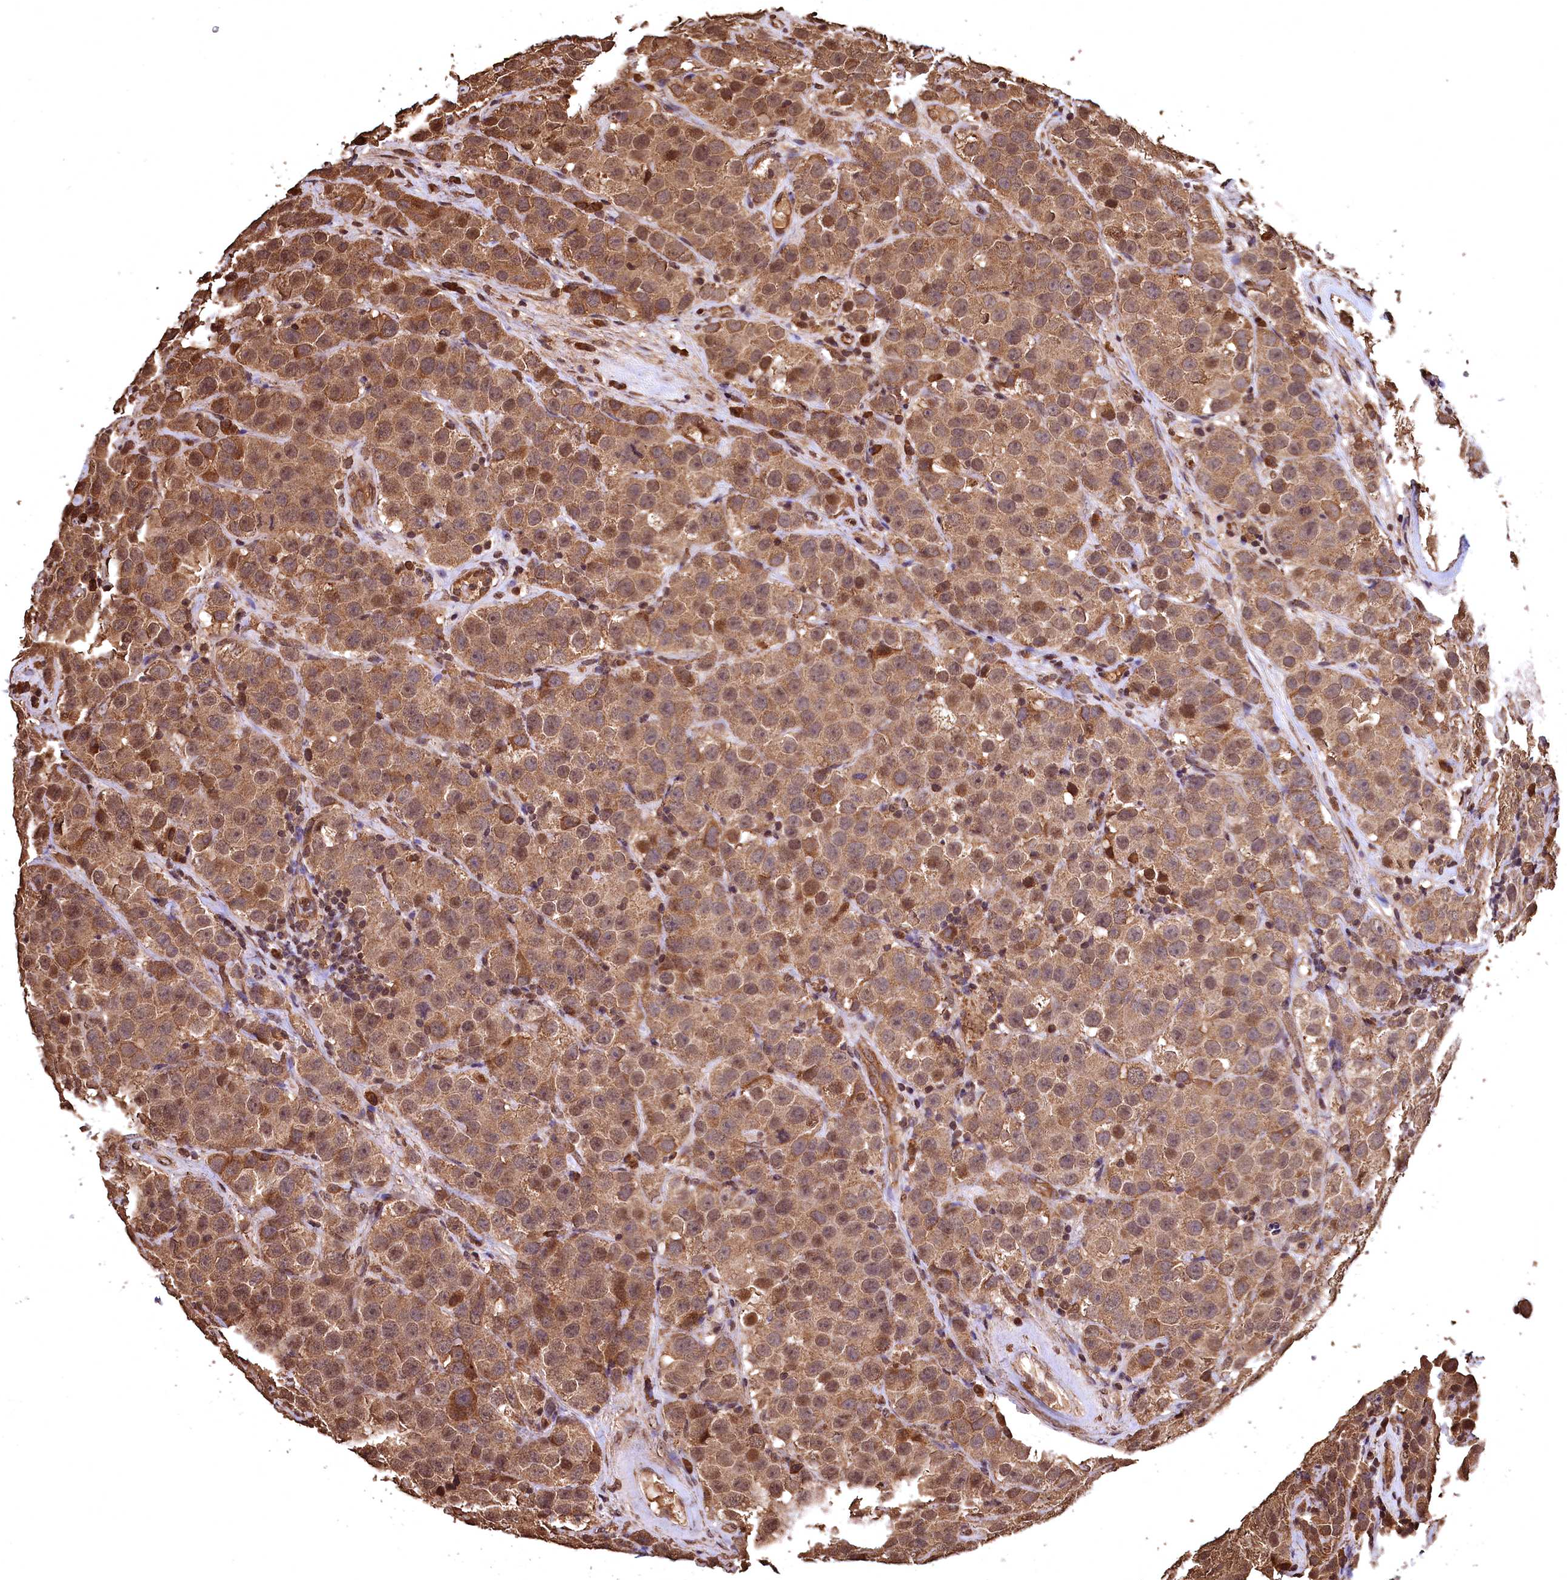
{"staining": {"intensity": "moderate", "quantity": ">75%", "location": "cytoplasmic/membranous,nuclear"}, "tissue": "testis cancer", "cell_type": "Tumor cells", "image_type": "cancer", "snomed": [{"axis": "morphology", "description": "Seminoma, NOS"}, {"axis": "topography", "description": "Testis"}], "caption": "An image of human seminoma (testis) stained for a protein demonstrates moderate cytoplasmic/membranous and nuclear brown staining in tumor cells. (DAB IHC with brightfield microscopy, high magnification).", "gene": "CEP57L1", "patient": {"sex": "male", "age": 28}}